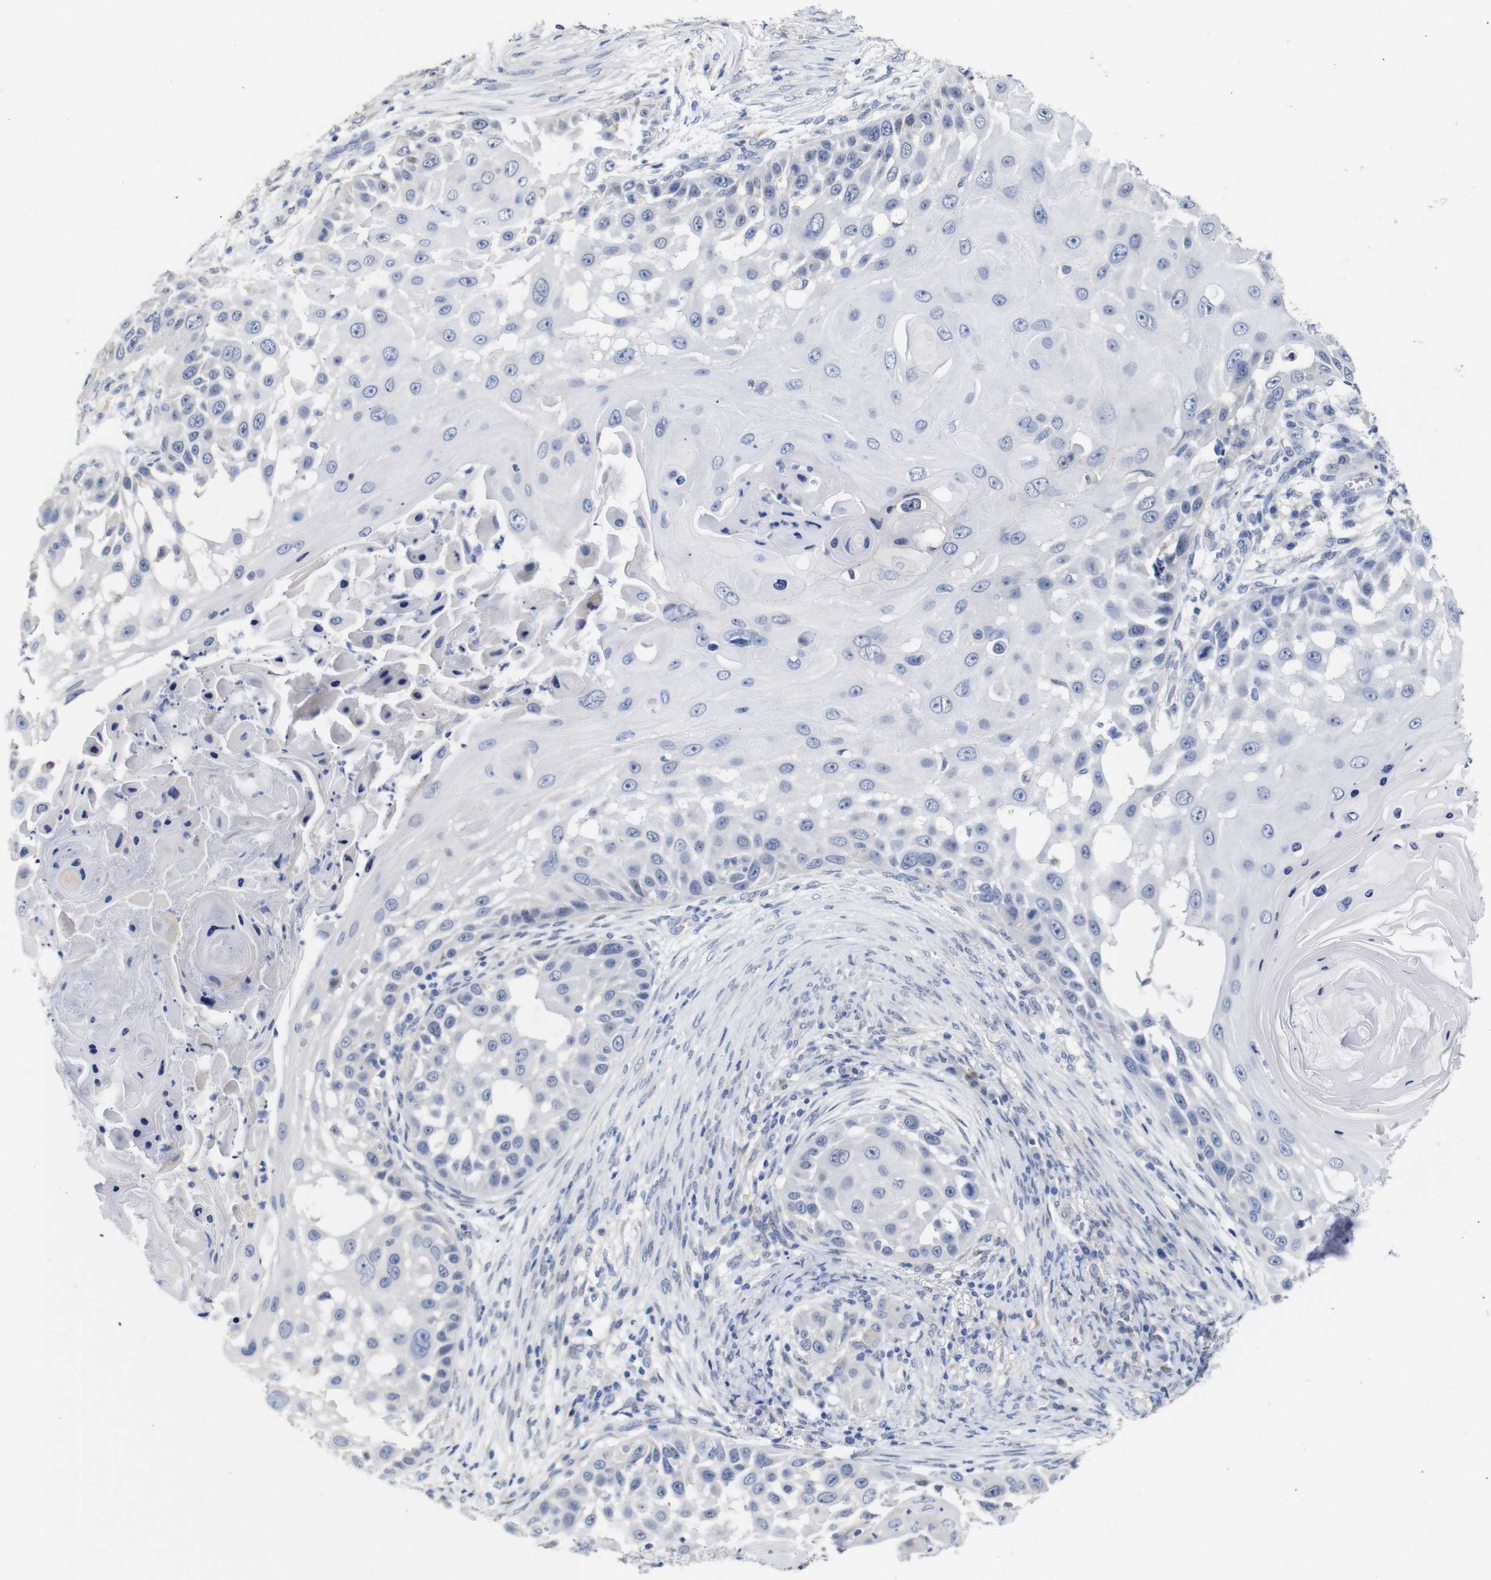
{"staining": {"intensity": "negative", "quantity": "none", "location": "none"}, "tissue": "skin cancer", "cell_type": "Tumor cells", "image_type": "cancer", "snomed": [{"axis": "morphology", "description": "Squamous cell carcinoma, NOS"}, {"axis": "topography", "description": "Skin"}], "caption": "Immunohistochemistry micrograph of neoplastic tissue: skin cancer stained with DAB (3,3'-diaminobenzidine) exhibits no significant protein staining in tumor cells.", "gene": "TCEAL9", "patient": {"sex": "female", "age": 44}}